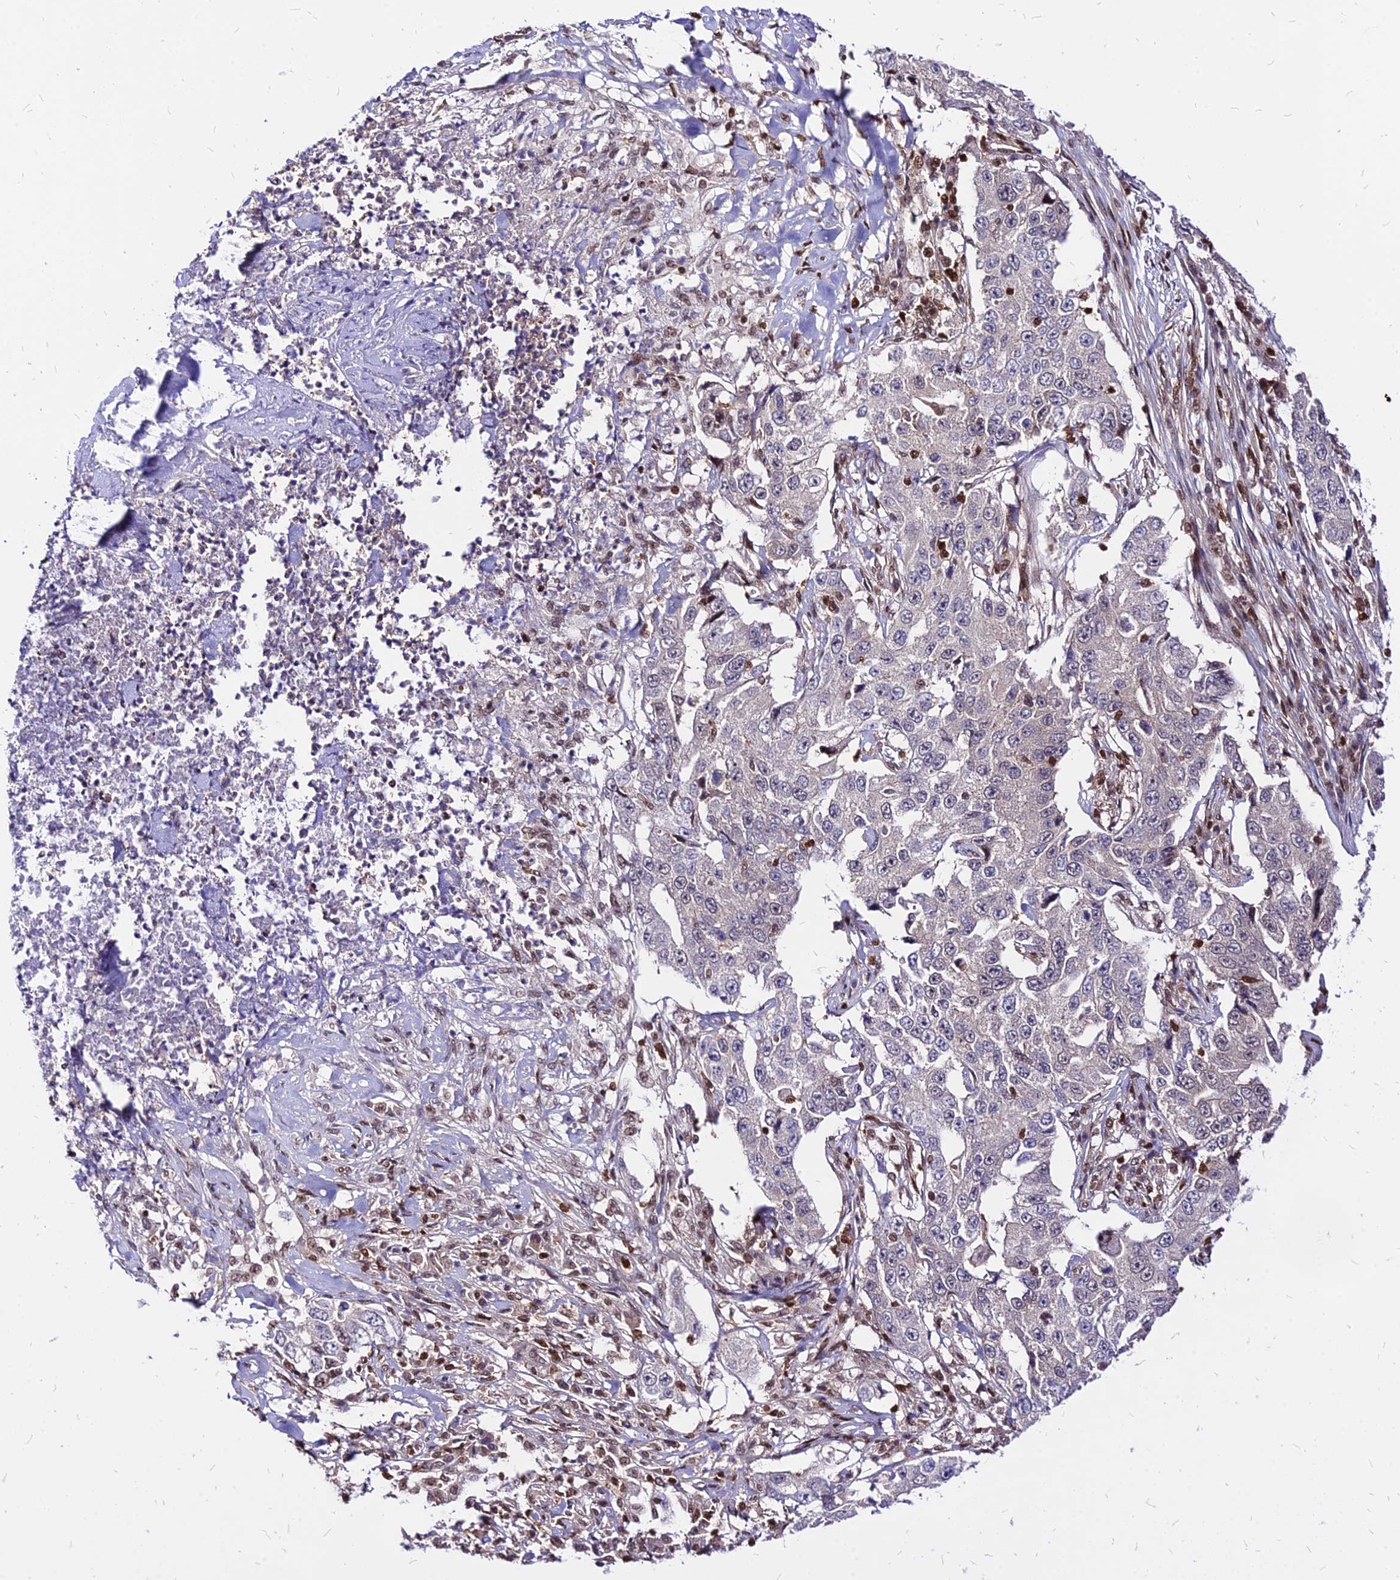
{"staining": {"intensity": "negative", "quantity": "none", "location": "none"}, "tissue": "lung cancer", "cell_type": "Tumor cells", "image_type": "cancer", "snomed": [{"axis": "morphology", "description": "Adenocarcinoma, NOS"}, {"axis": "topography", "description": "Lung"}], "caption": "IHC image of human lung cancer stained for a protein (brown), which exhibits no expression in tumor cells.", "gene": "PAXX", "patient": {"sex": "female", "age": 51}}